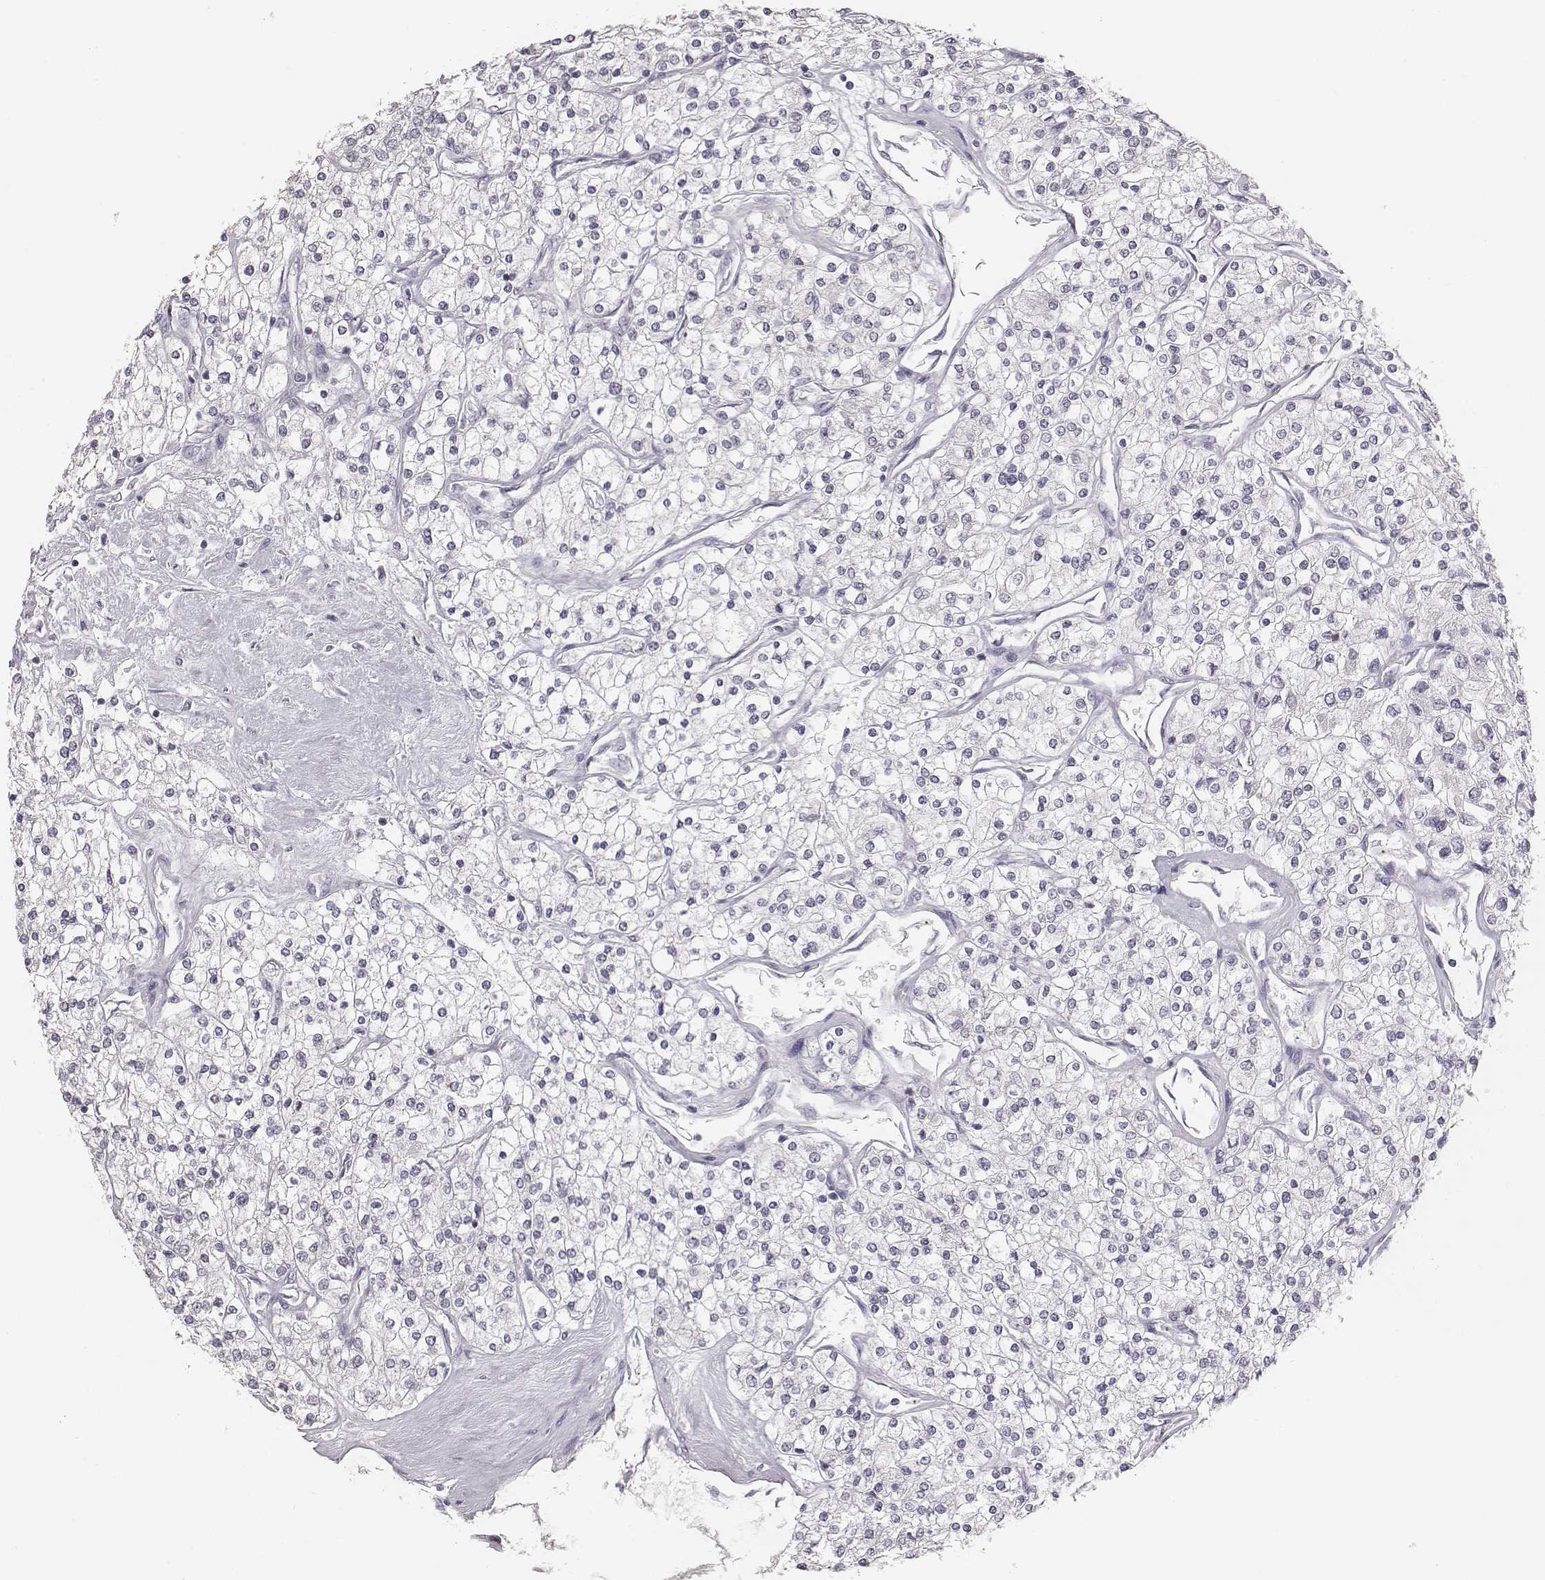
{"staining": {"intensity": "negative", "quantity": "none", "location": "none"}, "tissue": "renal cancer", "cell_type": "Tumor cells", "image_type": "cancer", "snomed": [{"axis": "morphology", "description": "Adenocarcinoma, NOS"}, {"axis": "topography", "description": "Kidney"}], "caption": "Immunohistochemical staining of renal cancer exhibits no significant positivity in tumor cells.", "gene": "NIFK", "patient": {"sex": "male", "age": 80}}